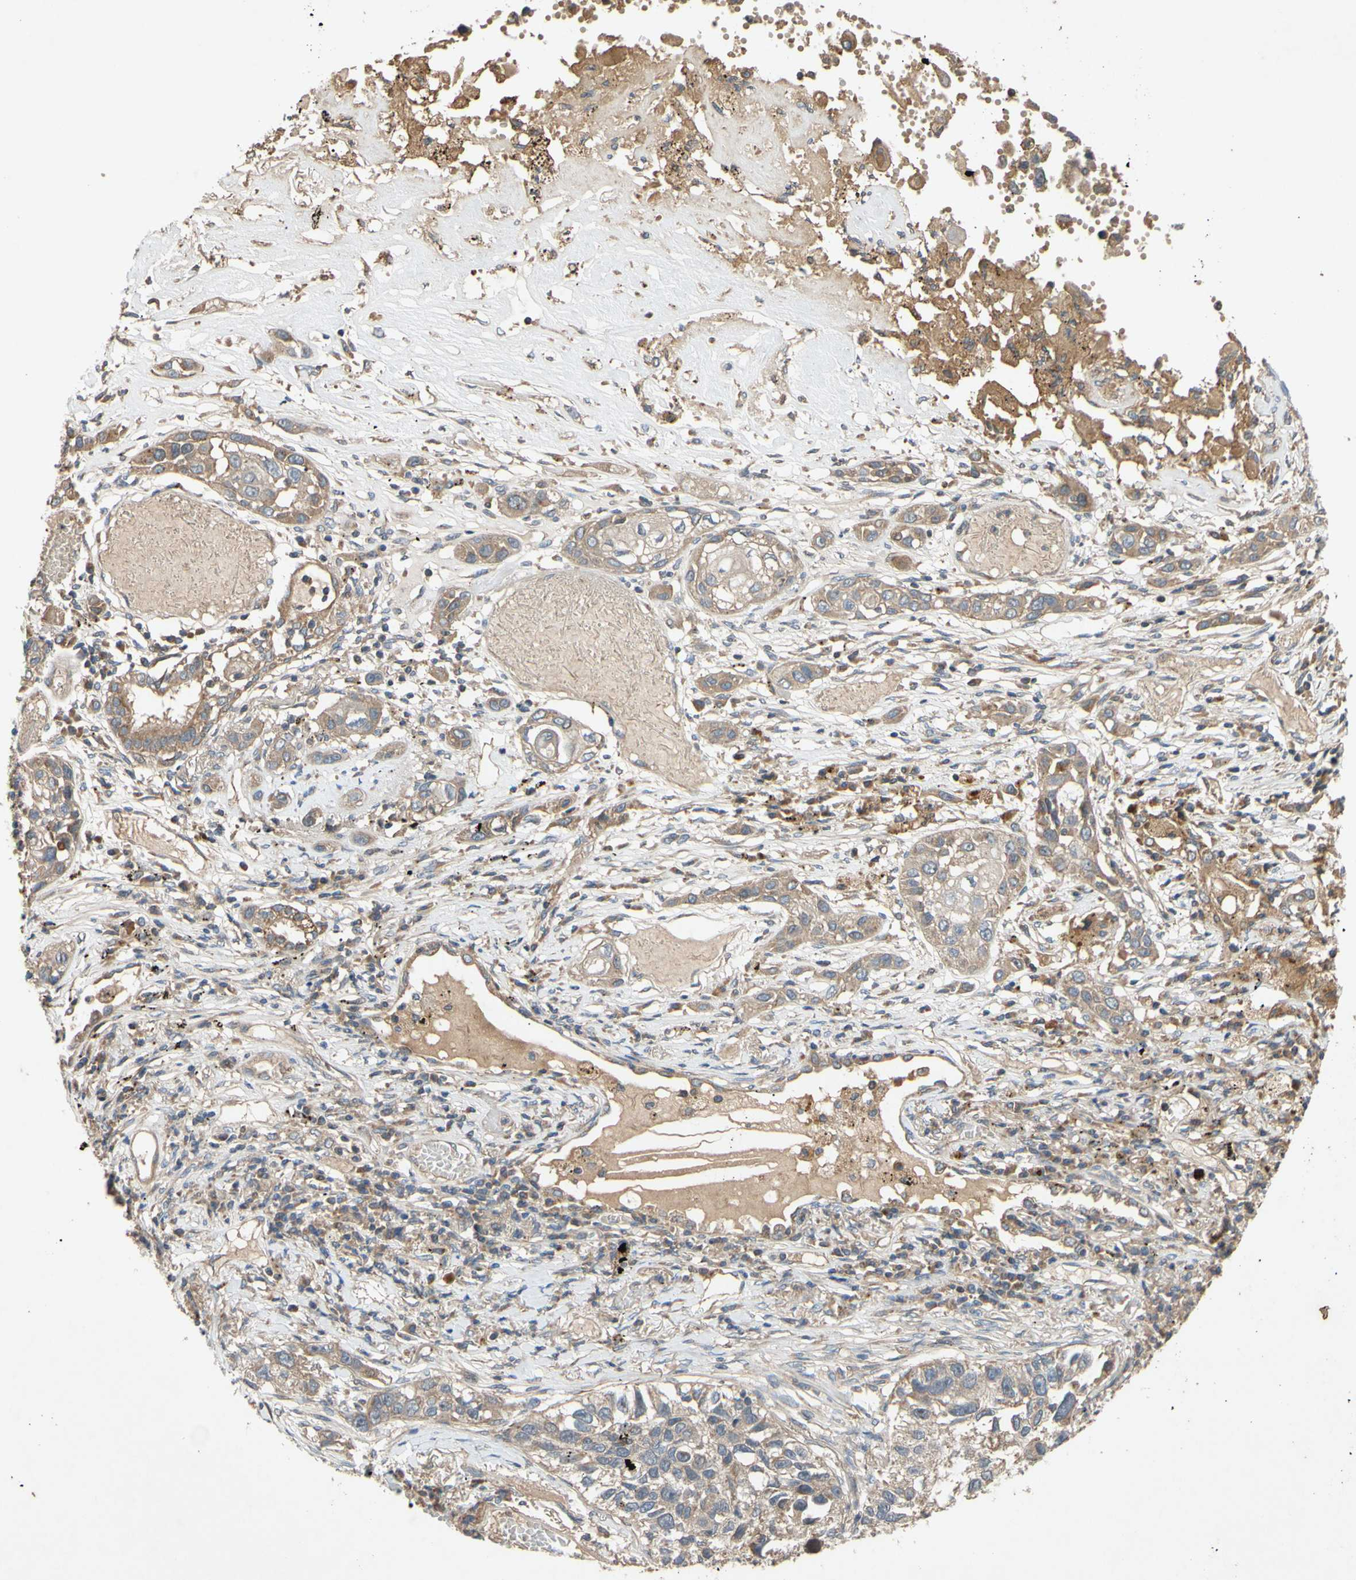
{"staining": {"intensity": "moderate", "quantity": ">75%", "location": "cytoplasmic/membranous"}, "tissue": "lung cancer", "cell_type": "Tumor cells", "image_type": "cancer", "snomed": [{"axis": "morphology", "description": "Squamous cell carcinoma, NOS"}, {"axis": "topography", "description": "Lung"}], "caption": "A high-resolution photomicrograph shows immunohistochemistry staining of lung cancer (squamous cell carcinoma), which reveals moderate cytoplasmic/membranous positivity in approximately >75% of tumor cells. (Stains: DAB (3,3'-diaminobenzidine) in brown, nuclei in blue, Microscopy: brightfield microscopy at high magnification).", "gene": "PARD6A", "patient": {"sex": "male", "age": 71}}